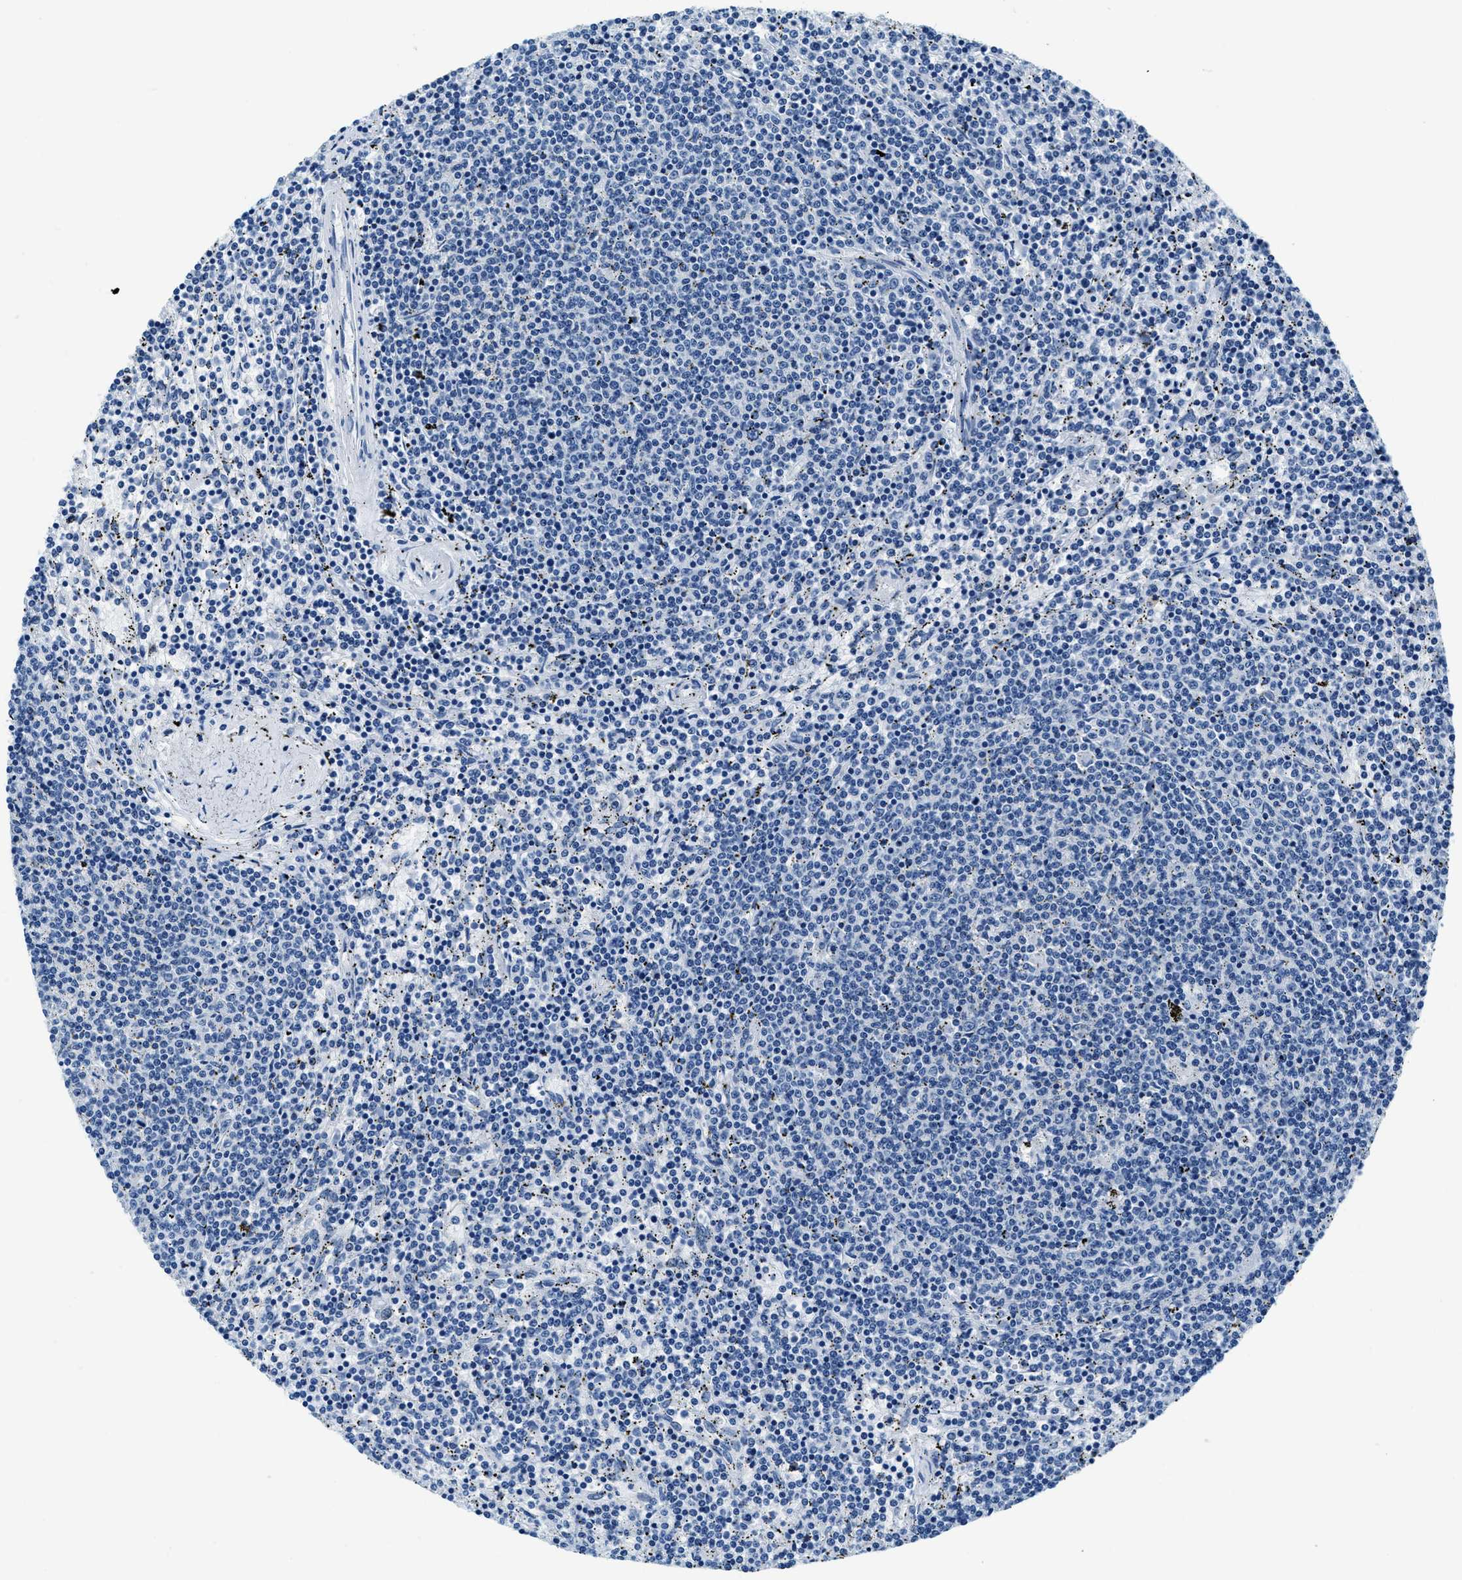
{"staining": {"intensity": "negative", "quantity": "none", "location": "none"}, "tissue": "lymphoma", "cell_type": "Tumor cells", "image_type": "cancer", "snomed": [{"axis": "morphology", "description": "Malignant lymphoma, non-Hodgkin's type, Low grade"}, {"axis": "topography", "description": "Spleen"}], "caption": "A micrograph of human malignant lymphoma, non-Hodgkin's type (low-grade) is negative for staining in tumor cells.", "gene": "UBAC2", "patient": {"sex": "female", "age": 50}}